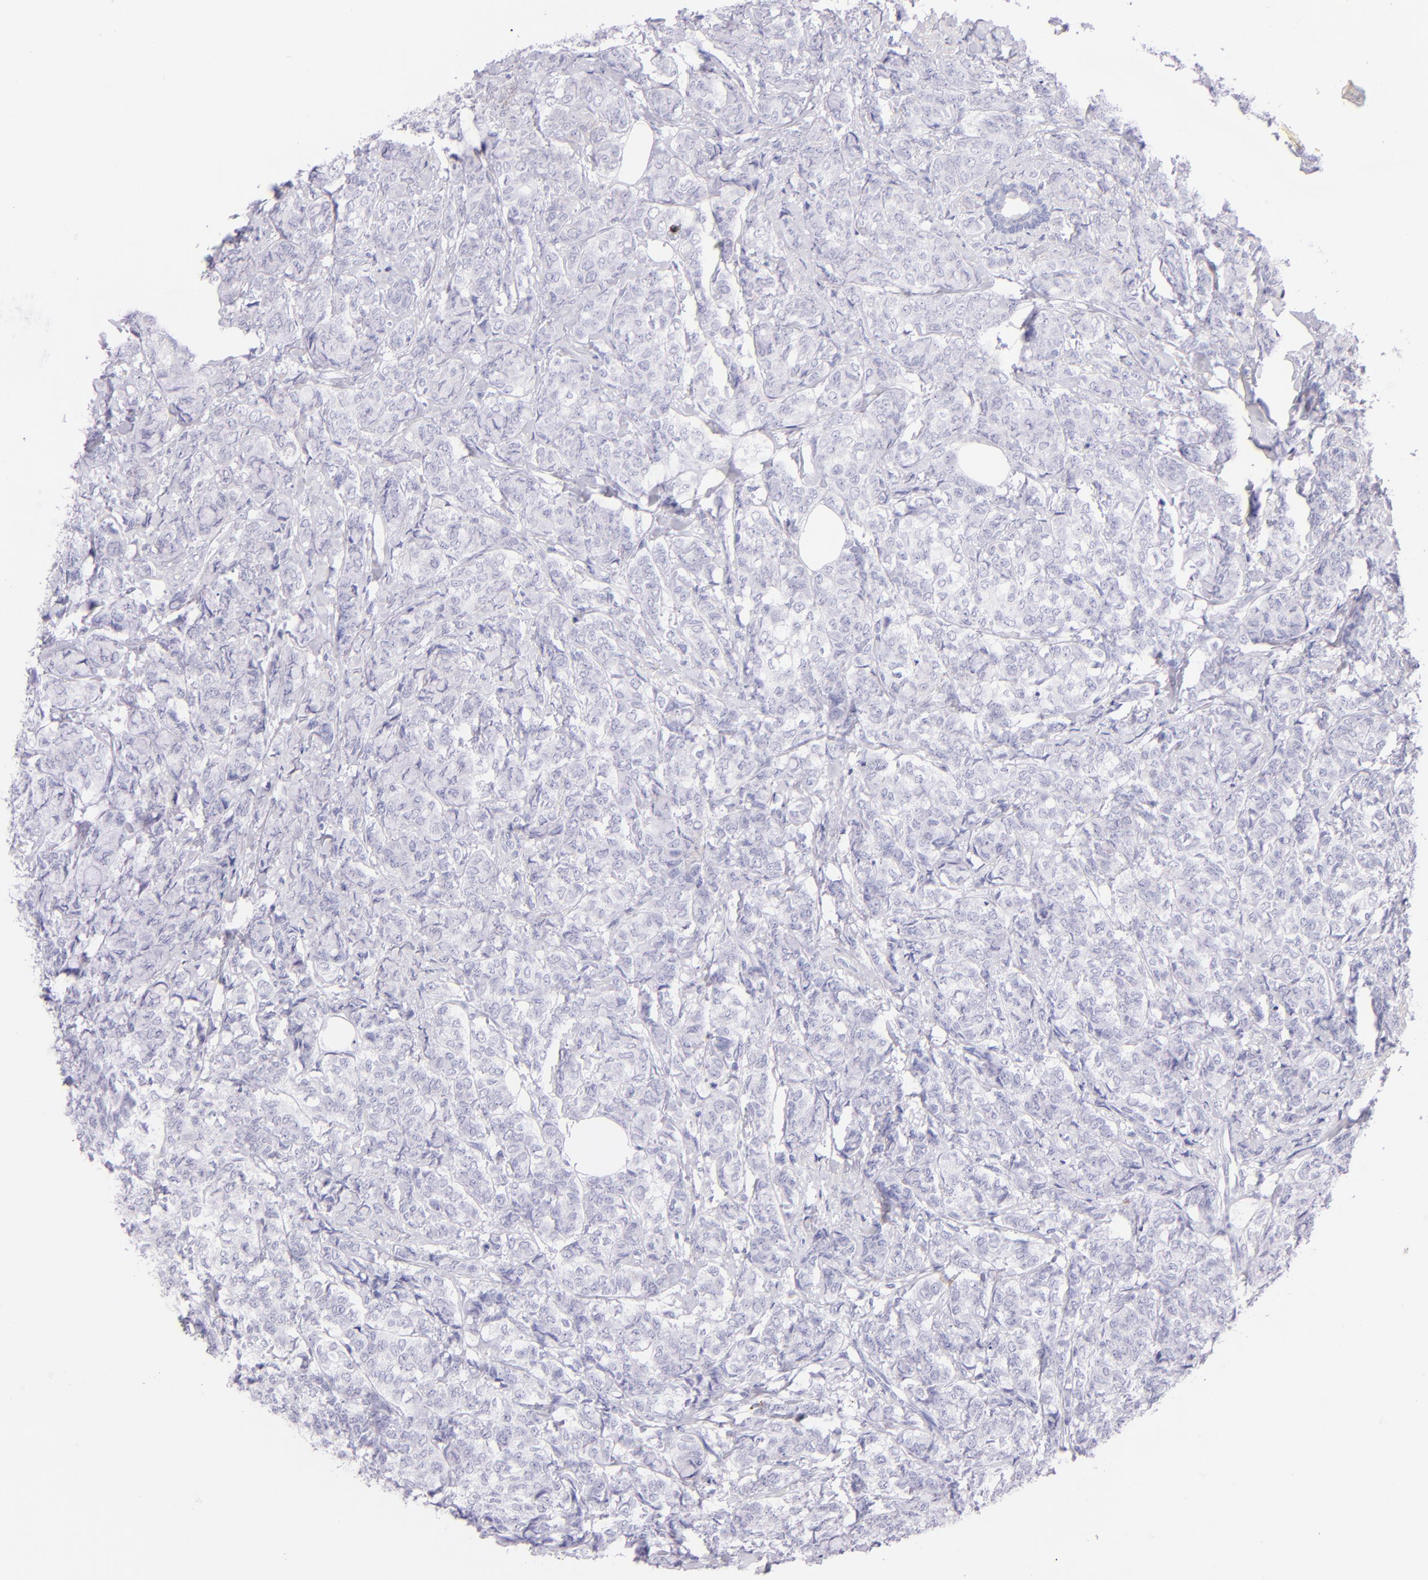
{"staining": {"intensity": "negative", "quantity": "none", "location": "none"}, "tissue": "breast cancer", "cell_type": "Tumor cells", "image_type": "cancer", "snomed": [{"axis": "morphology", "description": "Lobular carcinoma"}, {"axis": "topography", "description": "Breast"}], "caption": "Lobular carcinoma (breast) was stained to show a protein in brown. There is no significant positivity in tumor cells.", "gene": "SDC1", "patient": {"sex": "female", "age": 60}}